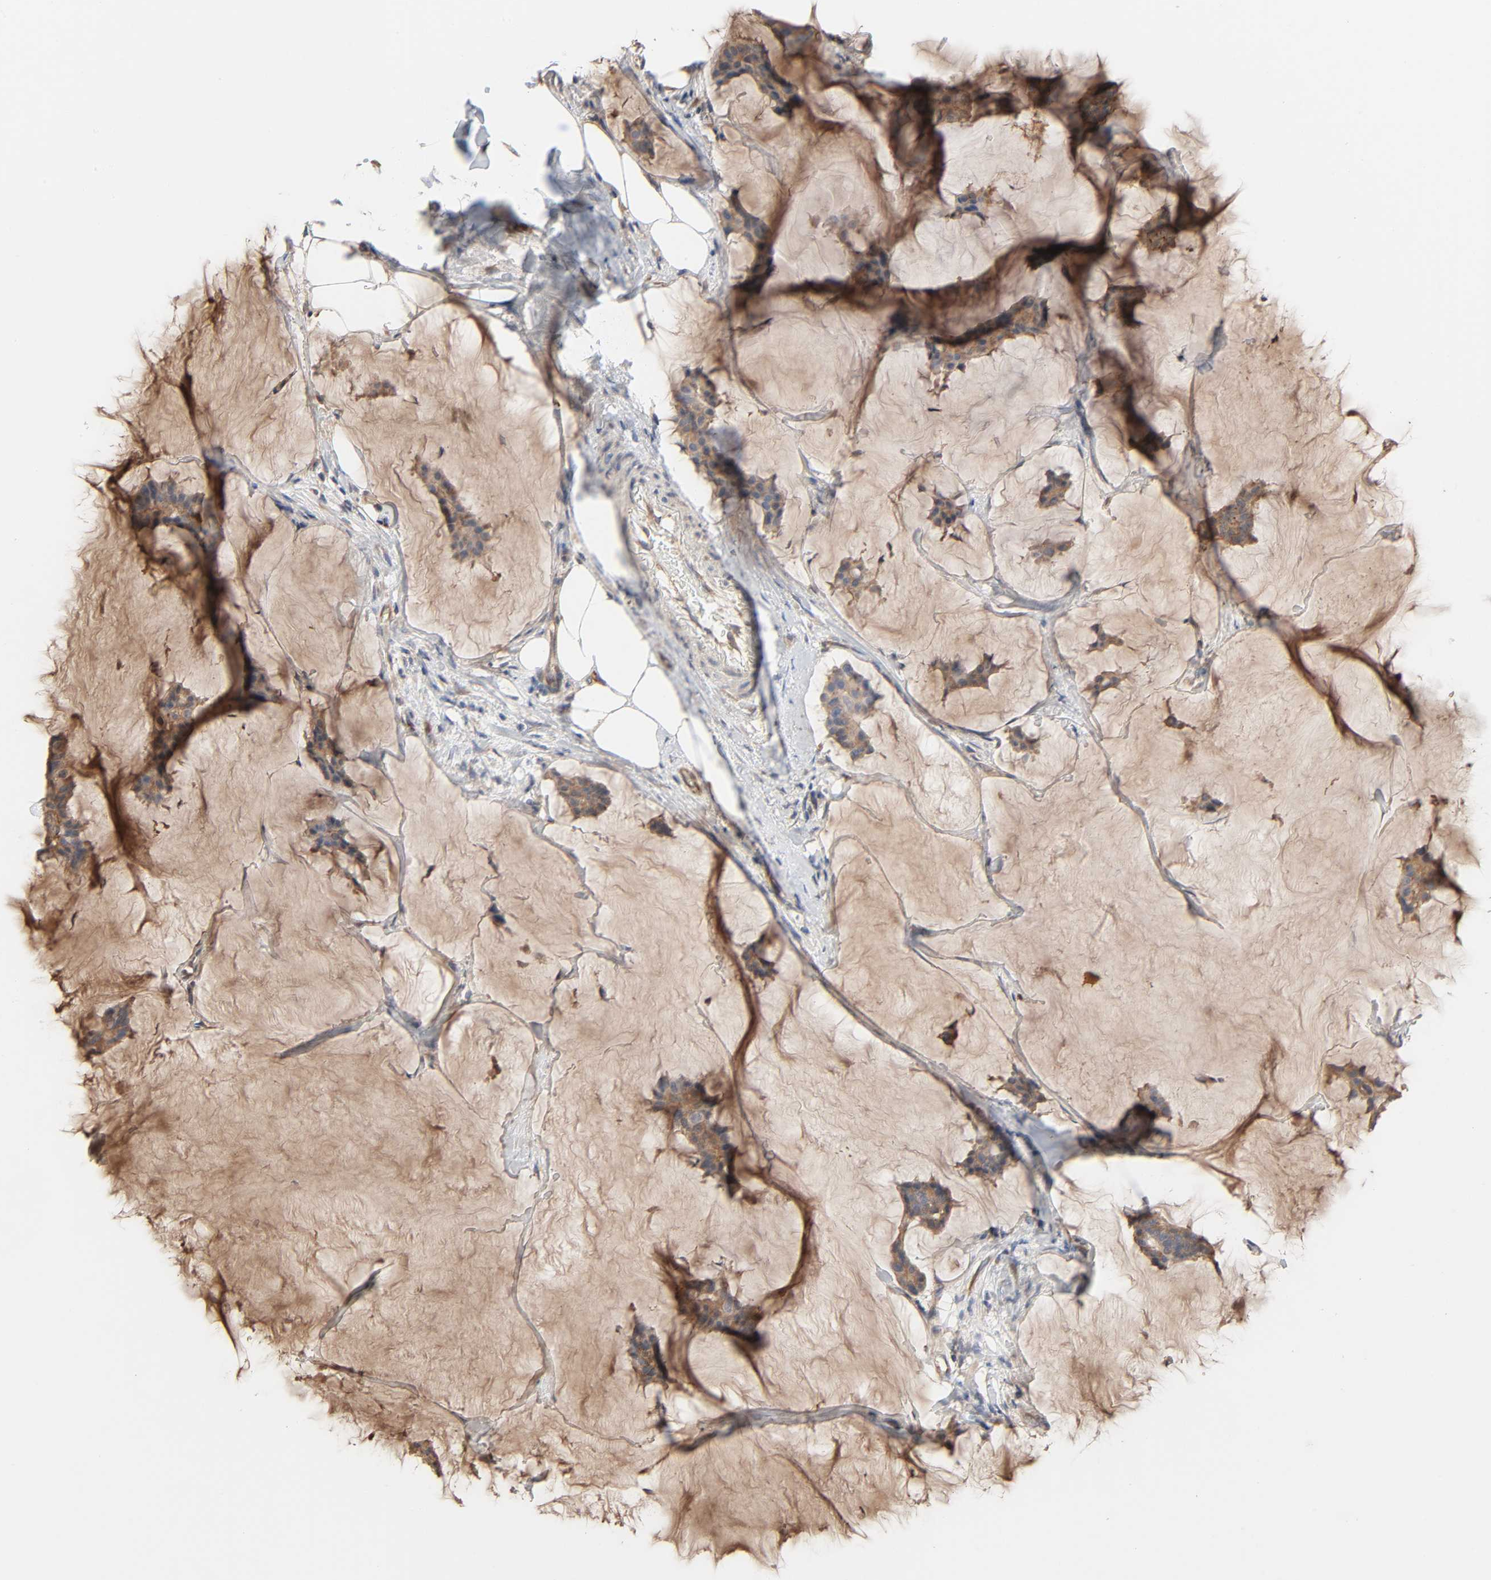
{"staining": {"intensity": "moderate", "quantity": ">75%", "location": "cytoplasmic/membranous"}, "tissue": "breast cancer", "cell_type": "Tumor cells", "image_type": "cancer", "snomed": [{"axis": "morphology", "description": "Duct carcinoma"}, {"axis": "topography", "description": "Breast"}], "caption": "Immunohistochemical staining of human breast infiltrating ductal carcinoma demonstrates moderate cytoplasmic/membranous protein staining in approximately >75% of tumor cells.", "gene": "NDRG2", "patient": {"sex": "female", "age": 93}}